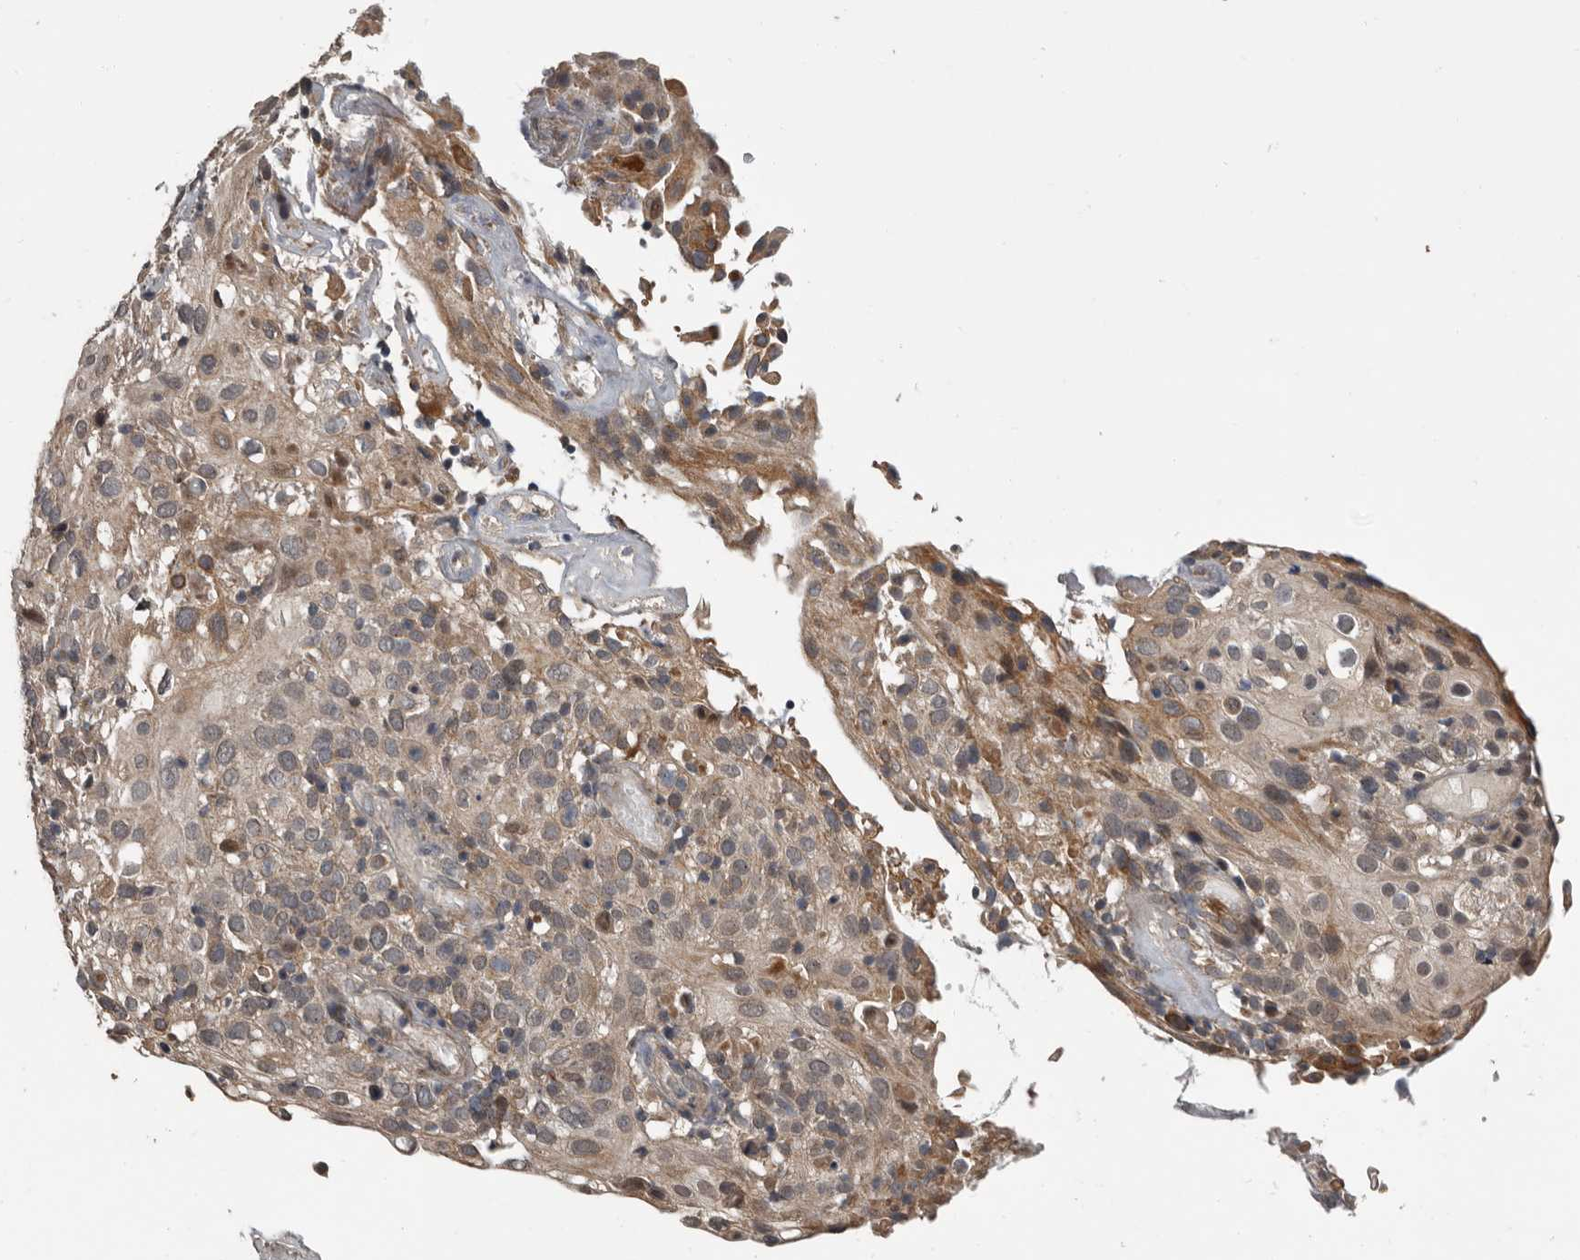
{"staining": {"intensity": "moderate", "quantity": "<25%", "location": "cytoplasmic/membranous"}, "tissue": "cervical cancer", "cell_type": "Tumor cells", "image_type": "cancer", "snomed": [{"axis": "morphology", "description": "Squamous cell carcinoma, NOS"}, {"axis": "topography", "description": "Cervix"}], "caption": "This image shows immunohistochemistry (IHC) staining of human squamous cell carcinoma (cervical), with low moderate cytoplasmic/membranous staining in about <25% of tumor cells.", "gene": "FGFR4", "patient": {"sex": "female", "age": 74}}